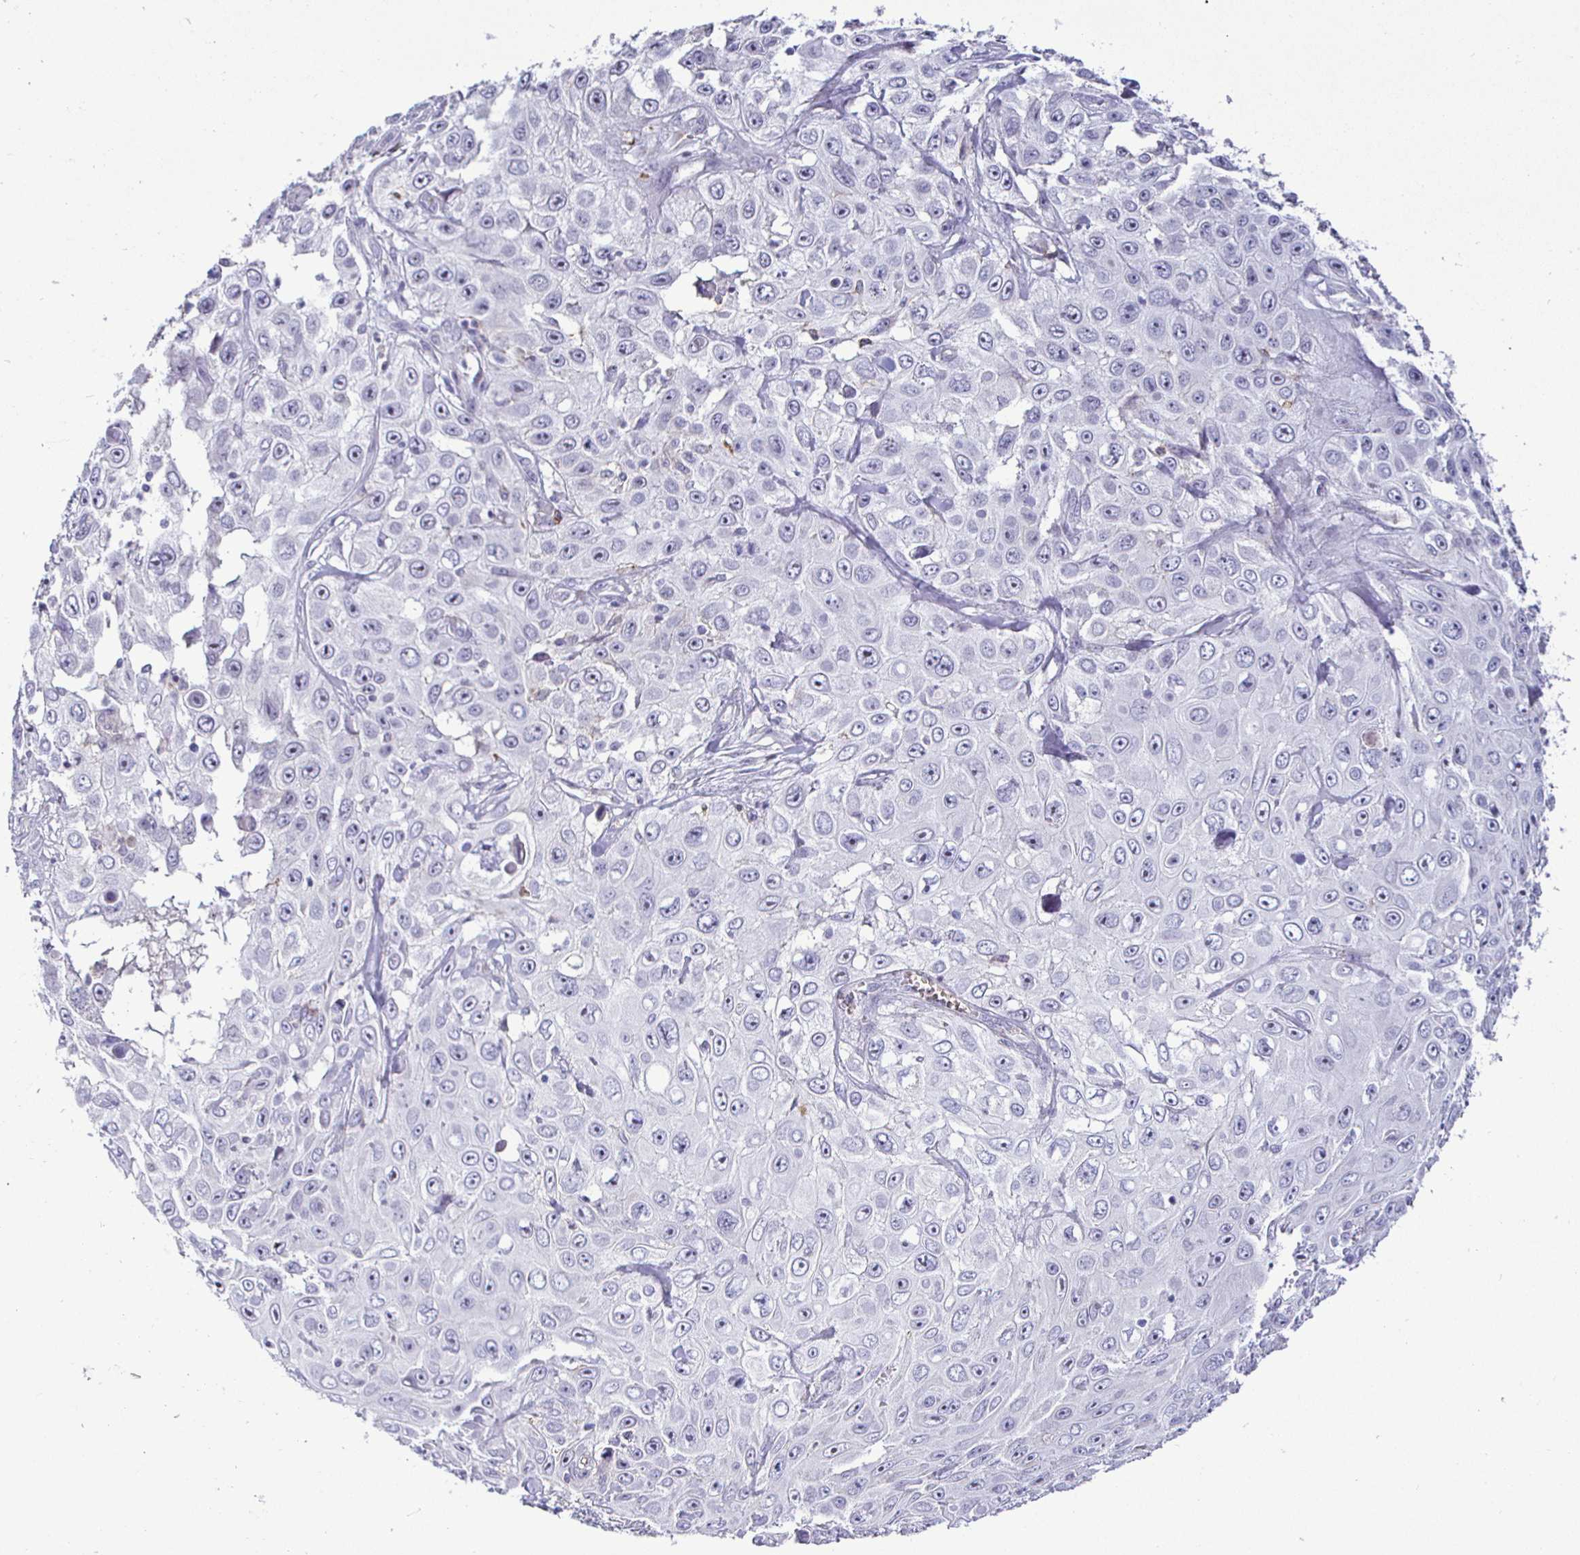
{"staining": {"intensity": "negative", "quantity": "none", "location": "none"}, "tissue": "skin cancer", "cell_type": "Tumor cells", "image_type": "cancer", "snomed": [{"axis": "morphology", "description": "Squamous cell carcinoma, NOS"}, {"axis": "topography", "description": "Skin"}], "caption": "An IHC photomicrograph of skin cancer is shown. There is no staining in tumor cells of skin cancer. Brightfield microscopy of immunohistochemistry (IHC) stained with DAB (brown) and hematoxylin (blue), captured at high magnification.", "gene": "SIRPA", "patient": {"sex": "male", "age": 82}}